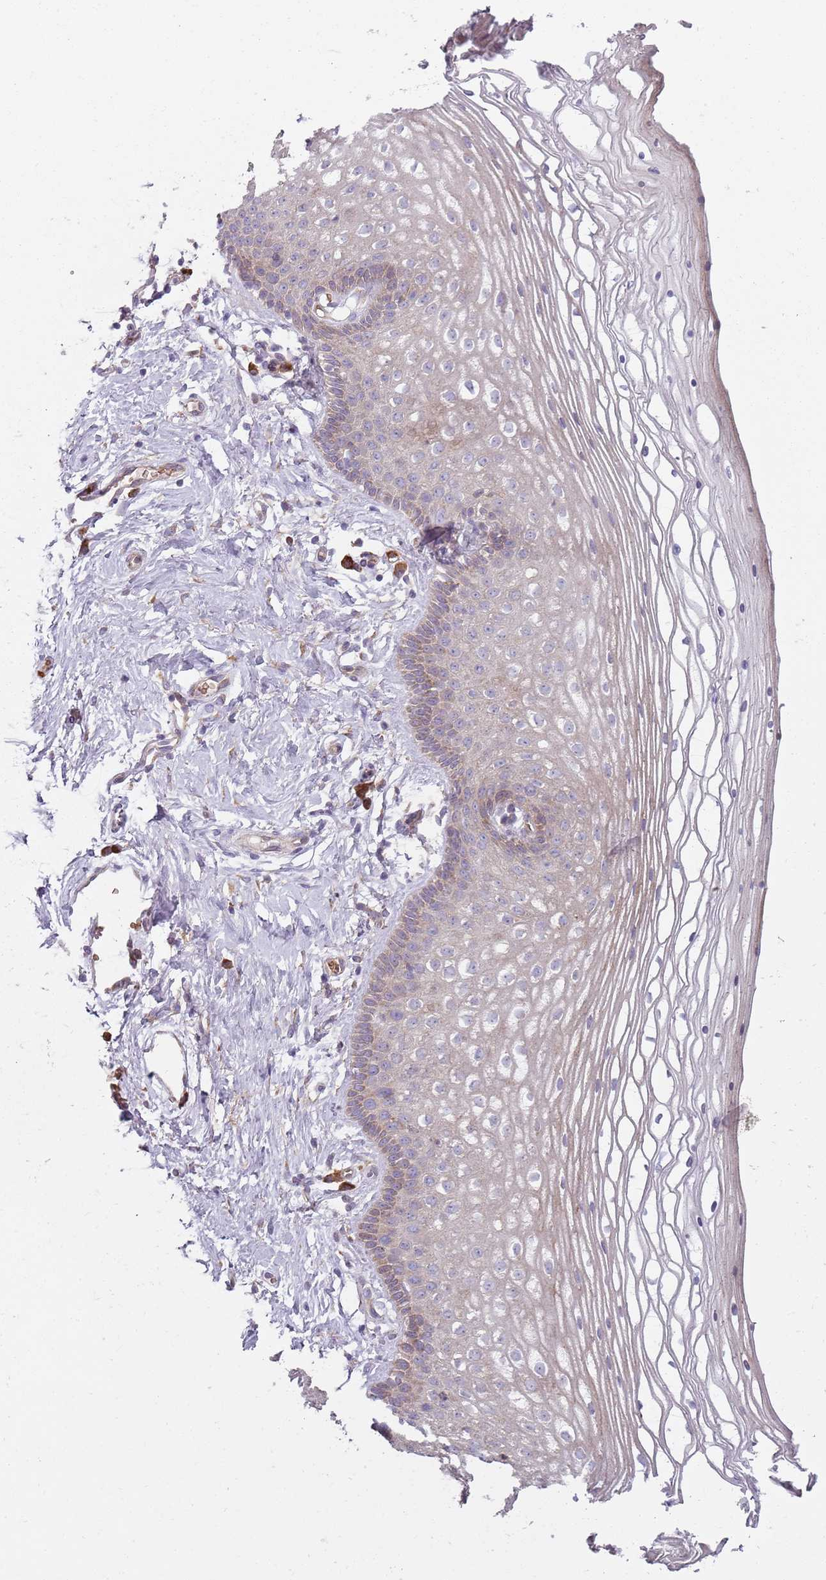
{"staining": {"intensity": "weak", "quantity": "<25%", "location": "cytoplasmic/membranous"}, "tissue": "vagina", "cell_type": "Squamous epithelial cells", "image_type": "normal", "snomed": [{"axis": "morphology", "description": "Normal tissue, NOS"}, {"axis": "topography", "description": "Vagina"}], "caption": "This is an immunohistochemistry histopathology image of unremarkable vagina. There is no positivity in squamous epithelial cells.", "gene": "SPATA2", "patient": {"sex": "female", "age": 46}}